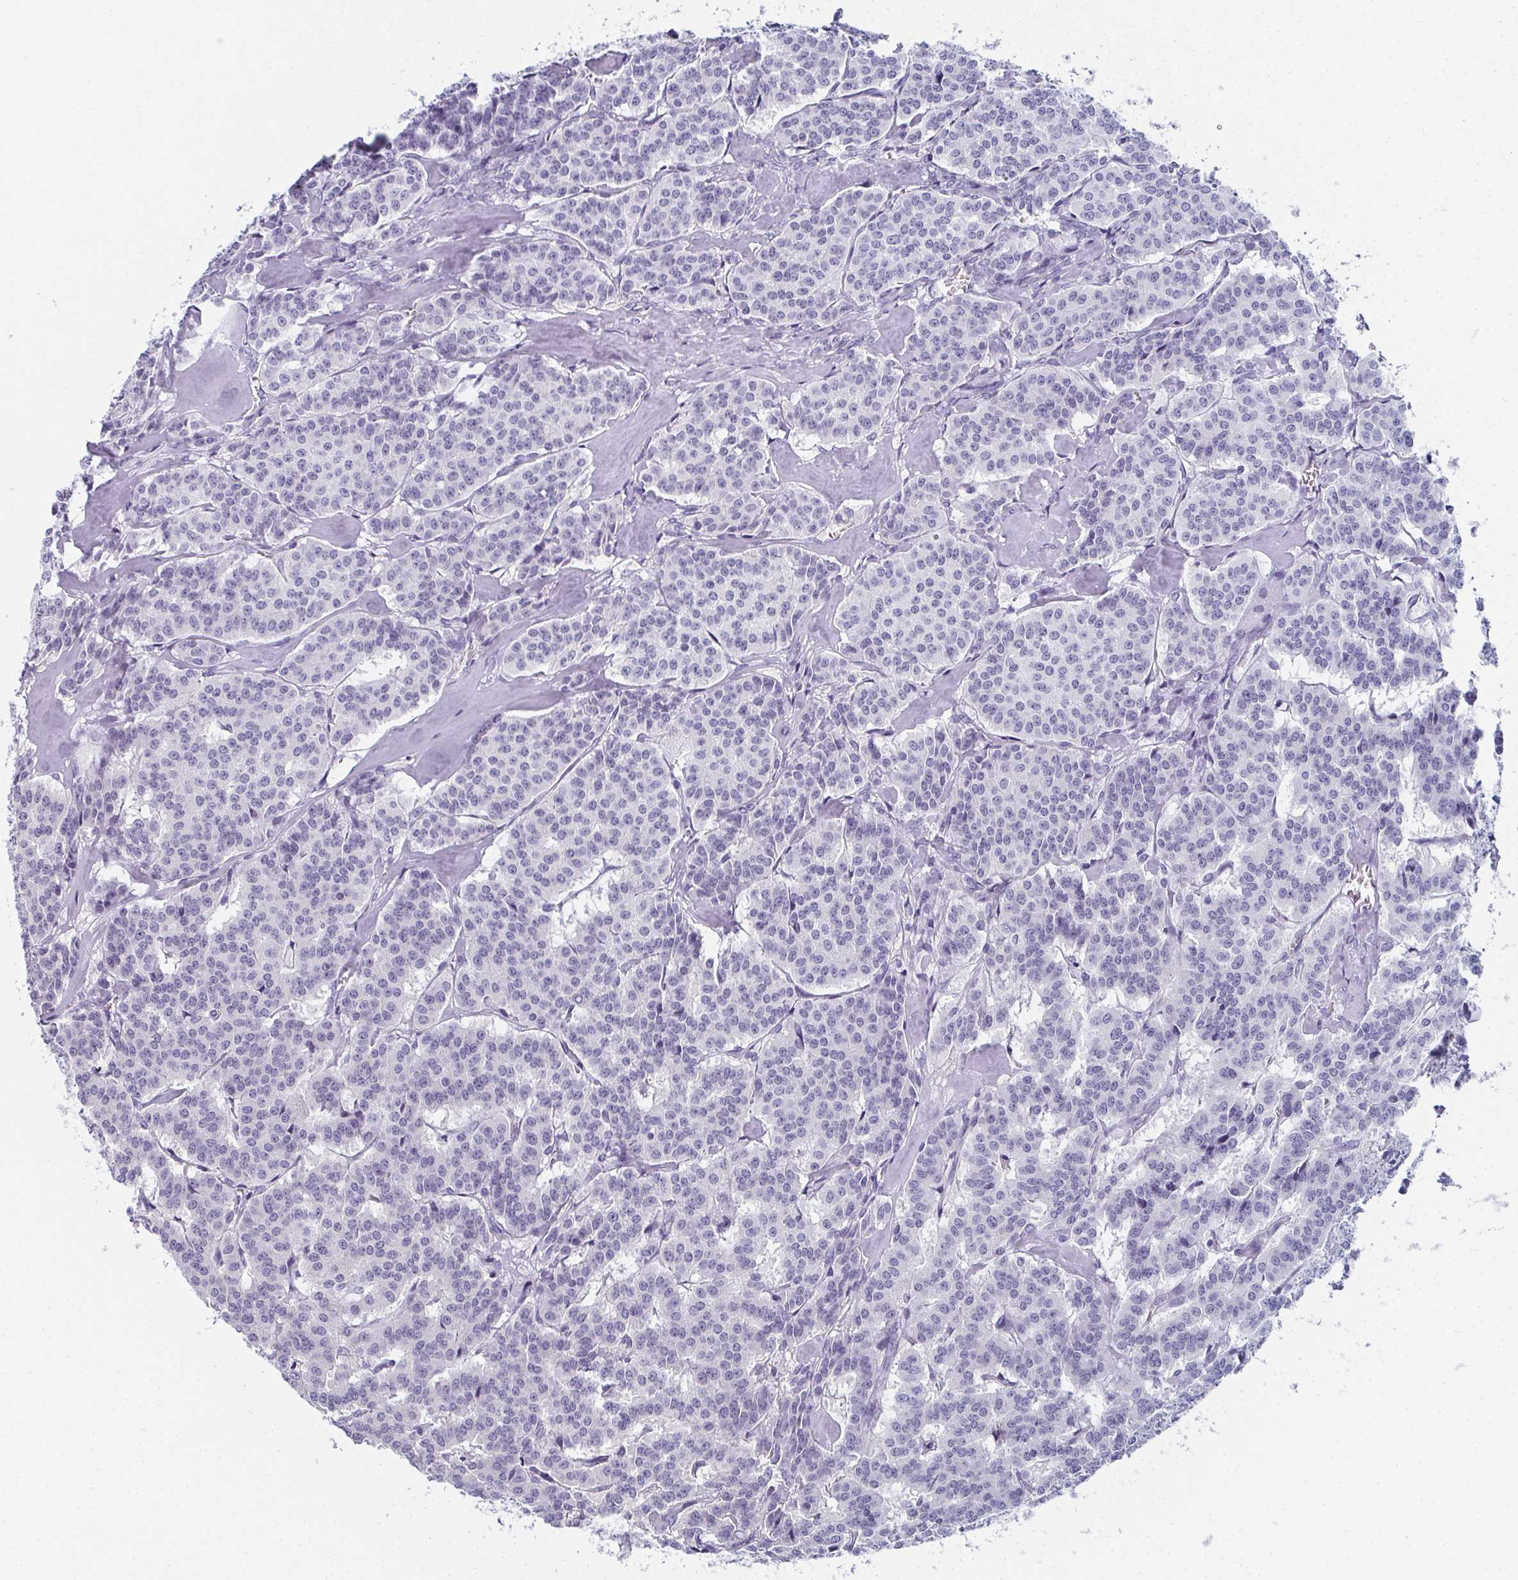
{"staining": {"intensity": "negative", "quantity": "none", "location": "none"}, "tissue": "carcinoid", "cell_type": "Tumor cells", "image_type": "cancer", "snomed": [{"axis": "morphology", "description": "Carcinoid, malignant, NOS"}, {"axis": "topography", "description": "Lung"}], "caption": "DAB (3,3'-diaminobenzidine) immunohistochemical staining of human carcinoid (malignant) reveals no significant expression in tumor cells. (DAB (3,3'-diaminobenzidine) immunohistochemistry (IHC) visualized using brightfield microscopy, high magnification).", "gene": "PYCR3", "patient": {"sex": "female", "age": 46}}